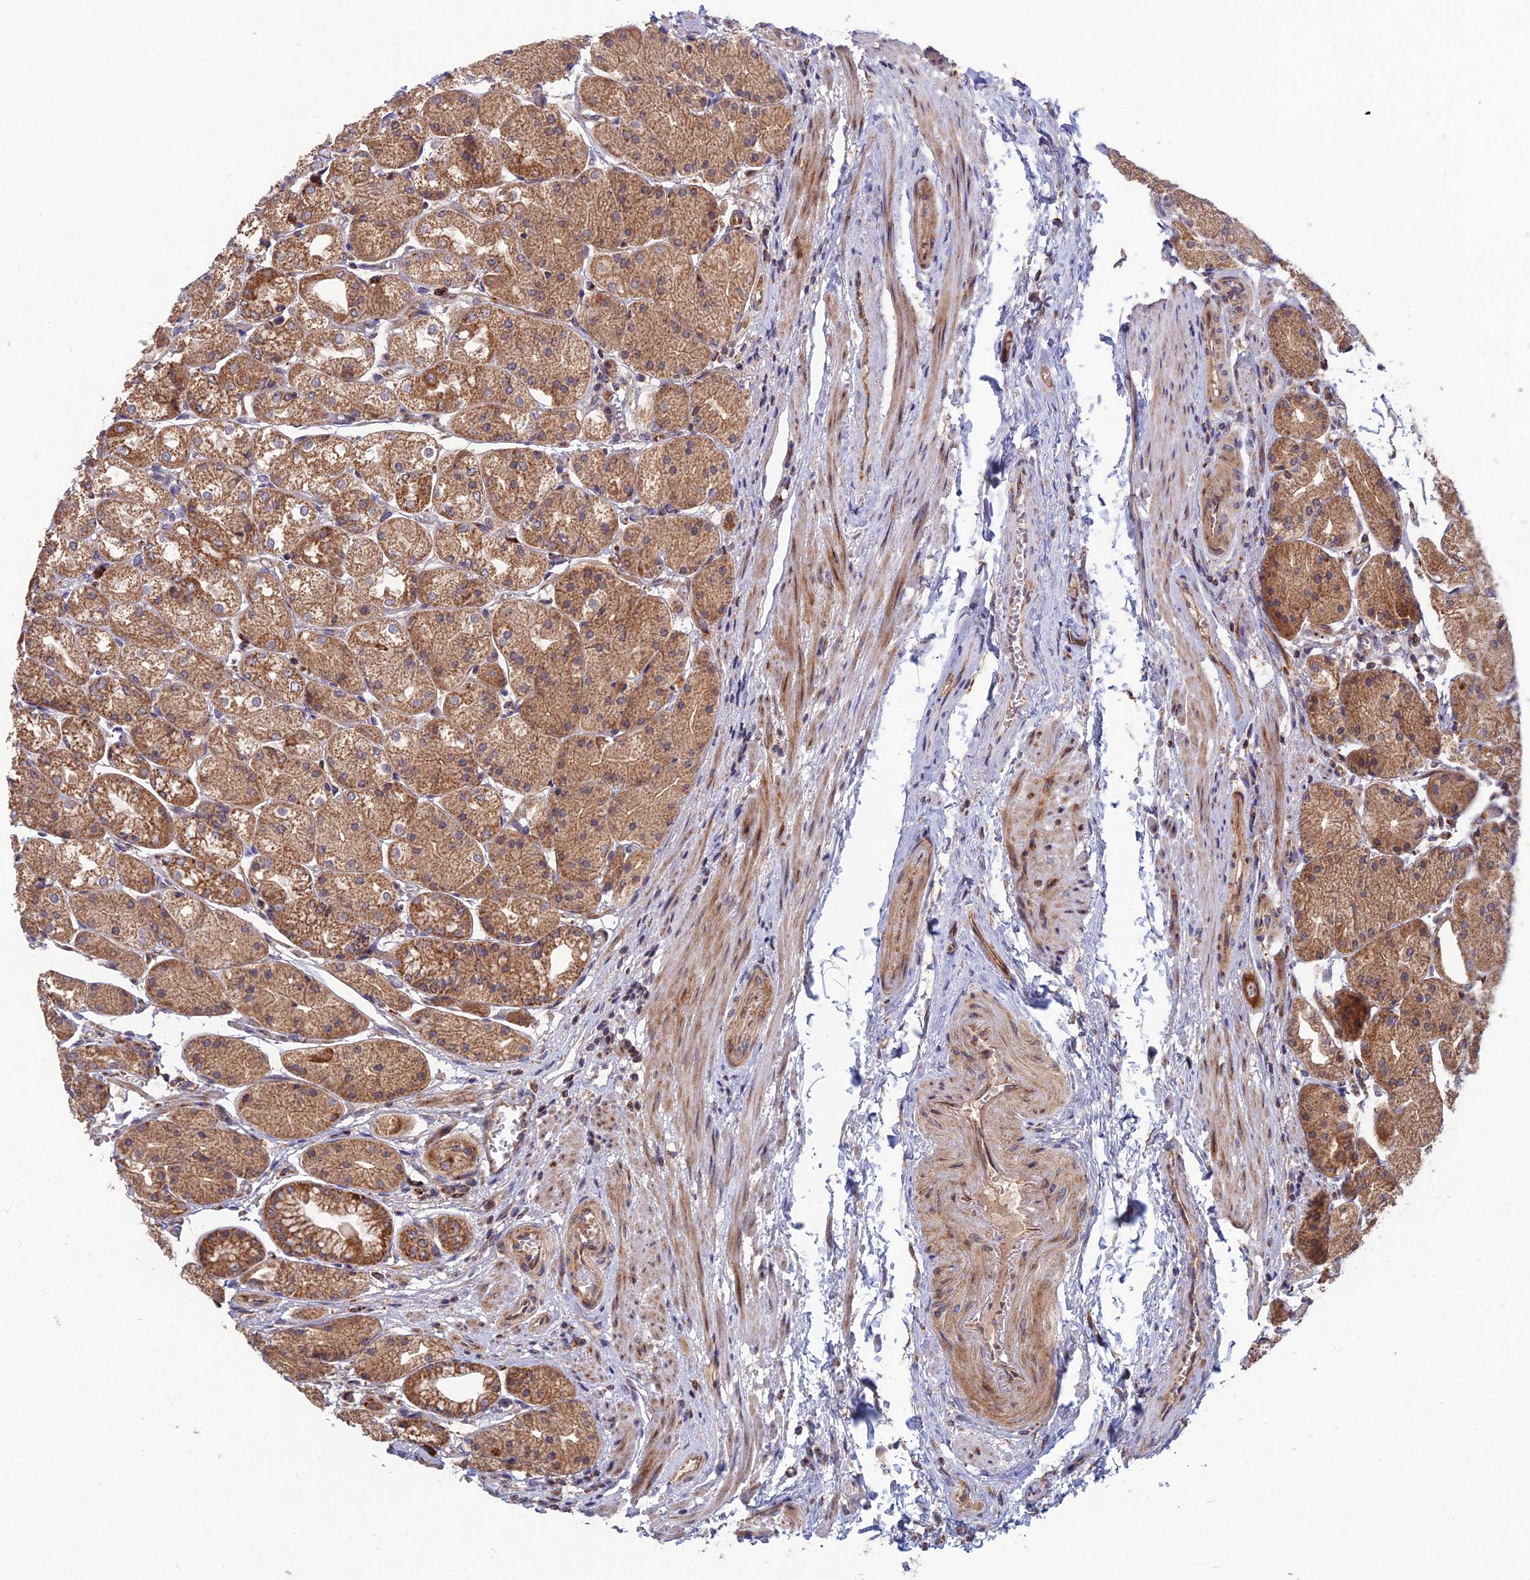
{"staining": {"intensity": "strong", "quantity": ">75%", "location": "cytoplasmic/membranous"}, "tissue": "stomach", "cell_type": "Glandular cells", "image_type": "normal", "snomed": [{"axis": "morphology", "description": "Normal tissue, NOS"}, {"axis": "topography", "description": "Stomach, upper"}], "caption": "High-magnification brightfield microscopy of unremarkable stomach stained with DAB (brown) and counterstained with hematoxylin (blue). glandular cells exhibit strong cytoplasmic/membranous staining is appreciated in about>75% of cells. (brown staining indicates protein expression, while blue staining denotes nuclei).", "gene": "RIC8B", "patient": {"sex": "male", "age": 72}}